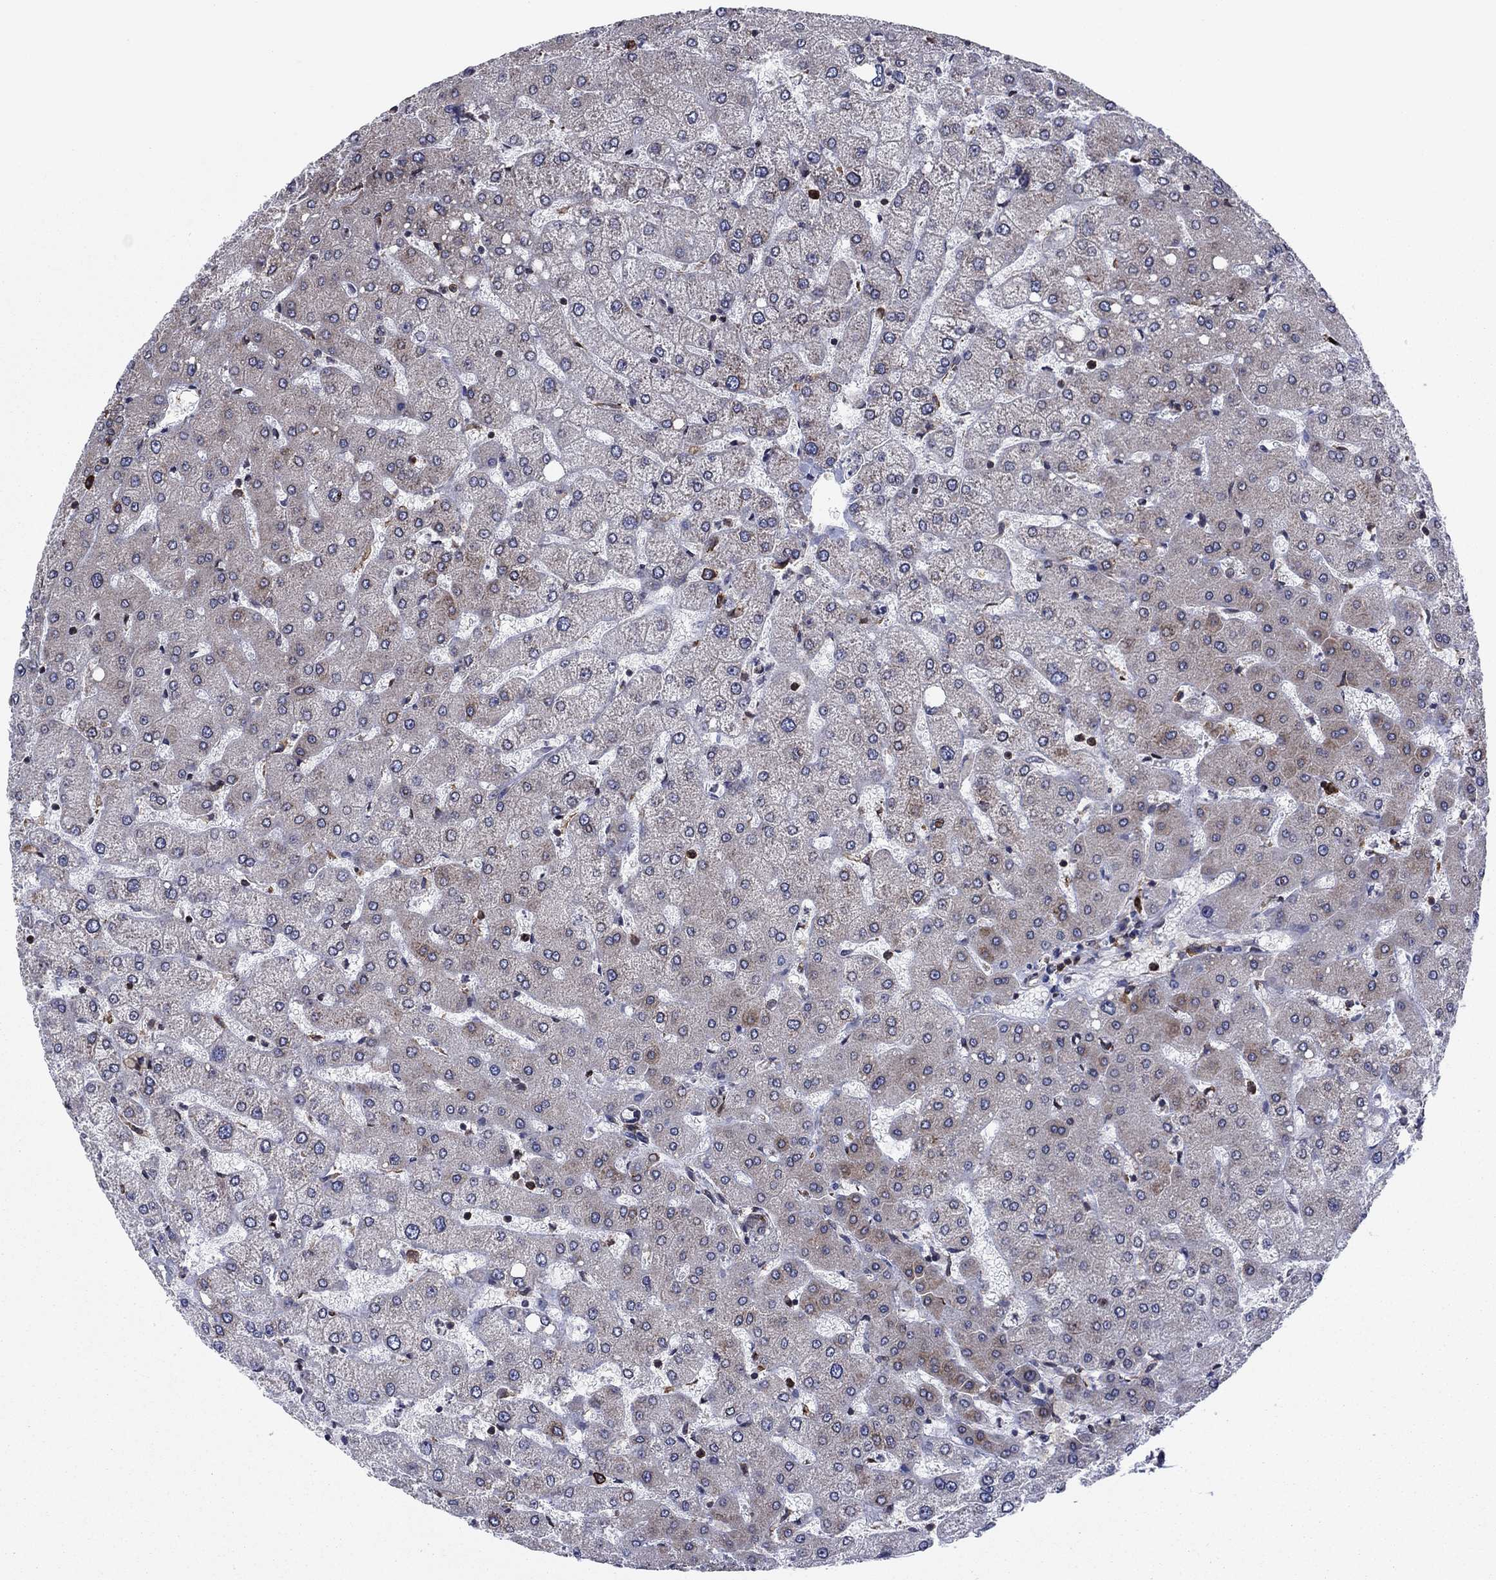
{"staining": {"intensity": "negative", "quantity": "none", "location": "none"}, "tissue": "liver", "cell_type": "Cholangiocytes", "image_type": "normal", "snomed": [{"axis": "morphology", "description": "Normal tissue, NOS"}, {"axis": "topography", "description": "Liver"}], "caption": "Immunohistochemistry micrograph of benign human liver stained for a protein (brown), which exhibits no positivity in cholangiocytes.", "gene": "YBX1", "patient": {"sex": "female", "age": 54}}